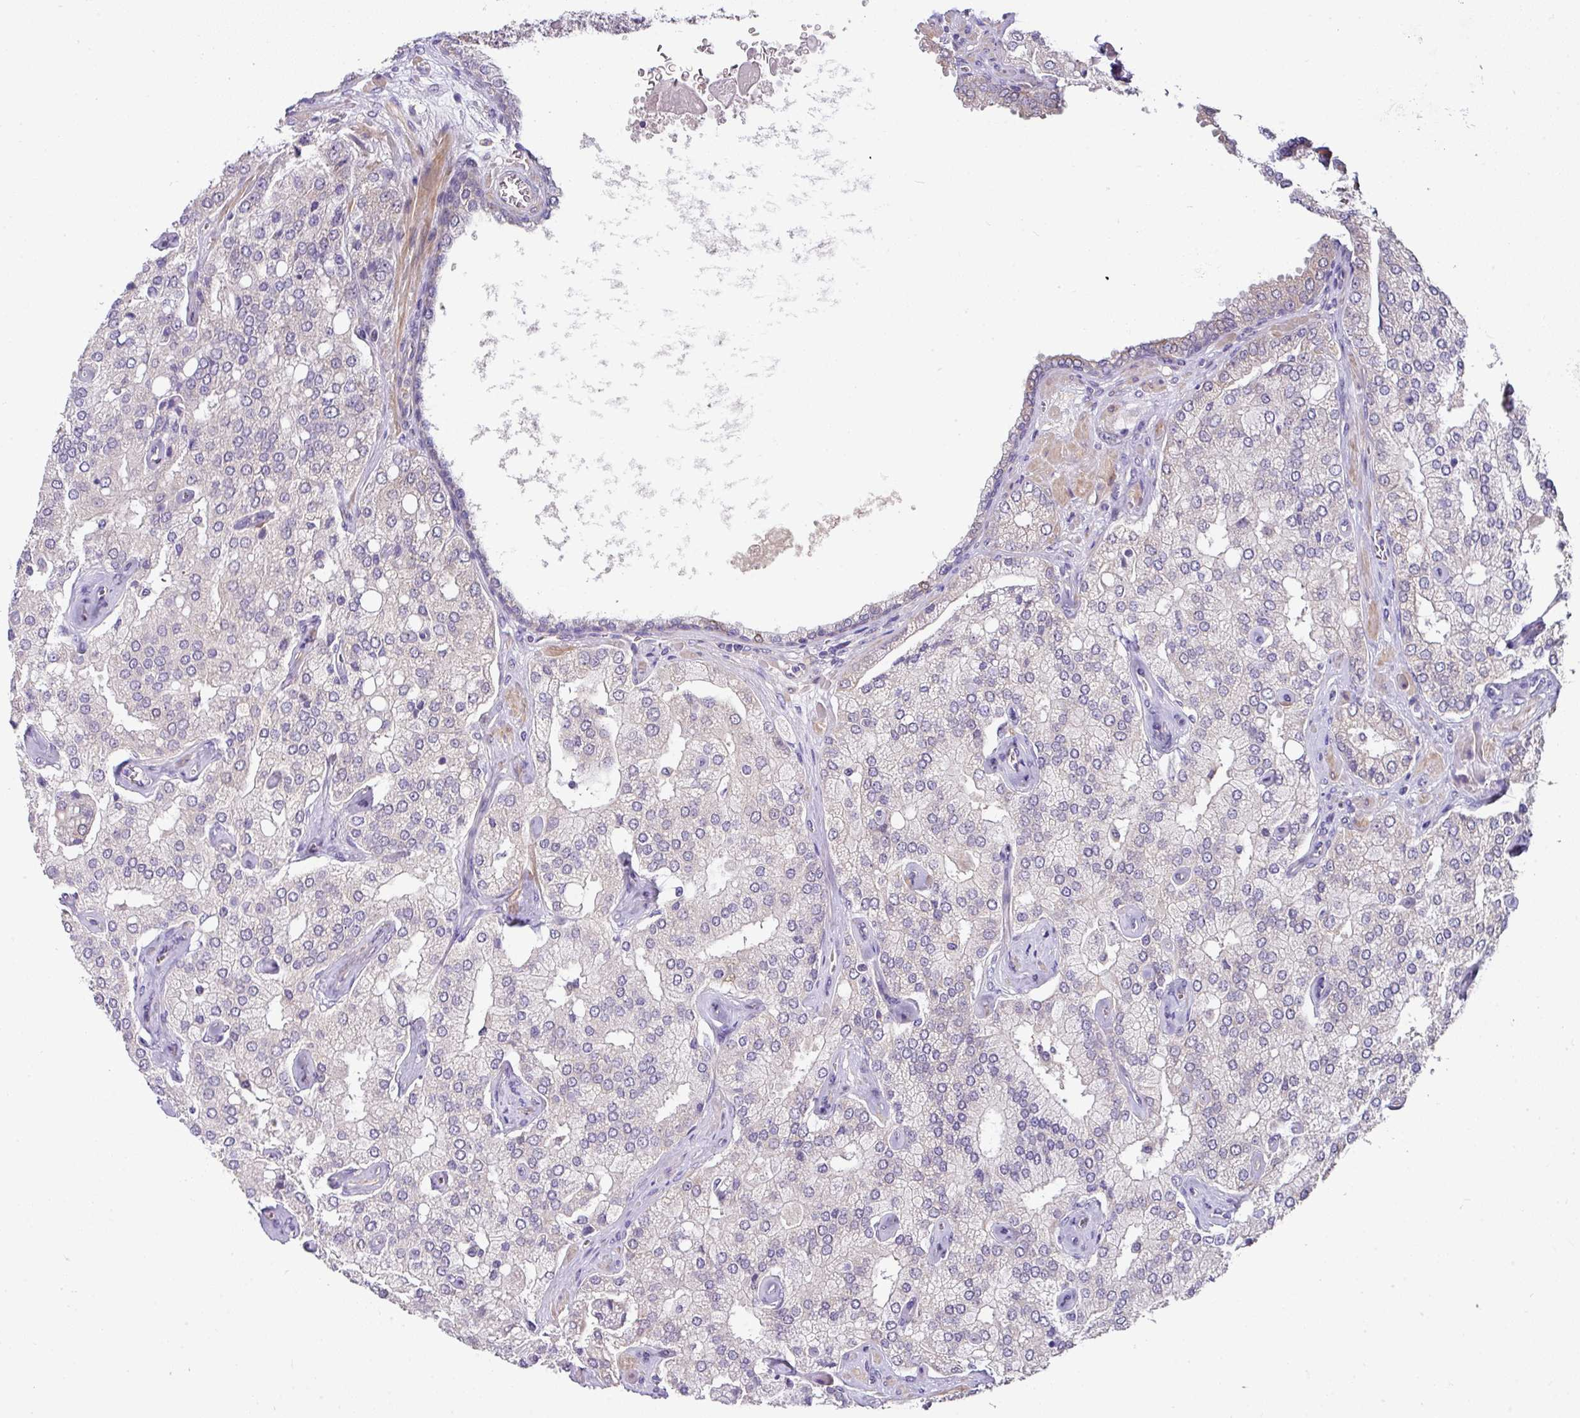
{"staining": {"intensity": "negative", "quantity": "none", "location": "none"}, "tissue": "prostate cancer", "cell_type": "Tumor cells", "image_type": "cancer", "snomed": [{"axis": "morphology", "description": "Adenocarcinoma, High grade"}, {"axis": "topography", "description": "Prostate"}], "caption": "High-grade adenocarcinoma (prostate) stained for a protein using immunohistochemistry (IHC) displays no staining tumor cells.", "gene": "STK35", "patient": {"sex": "male", "age": 68}}